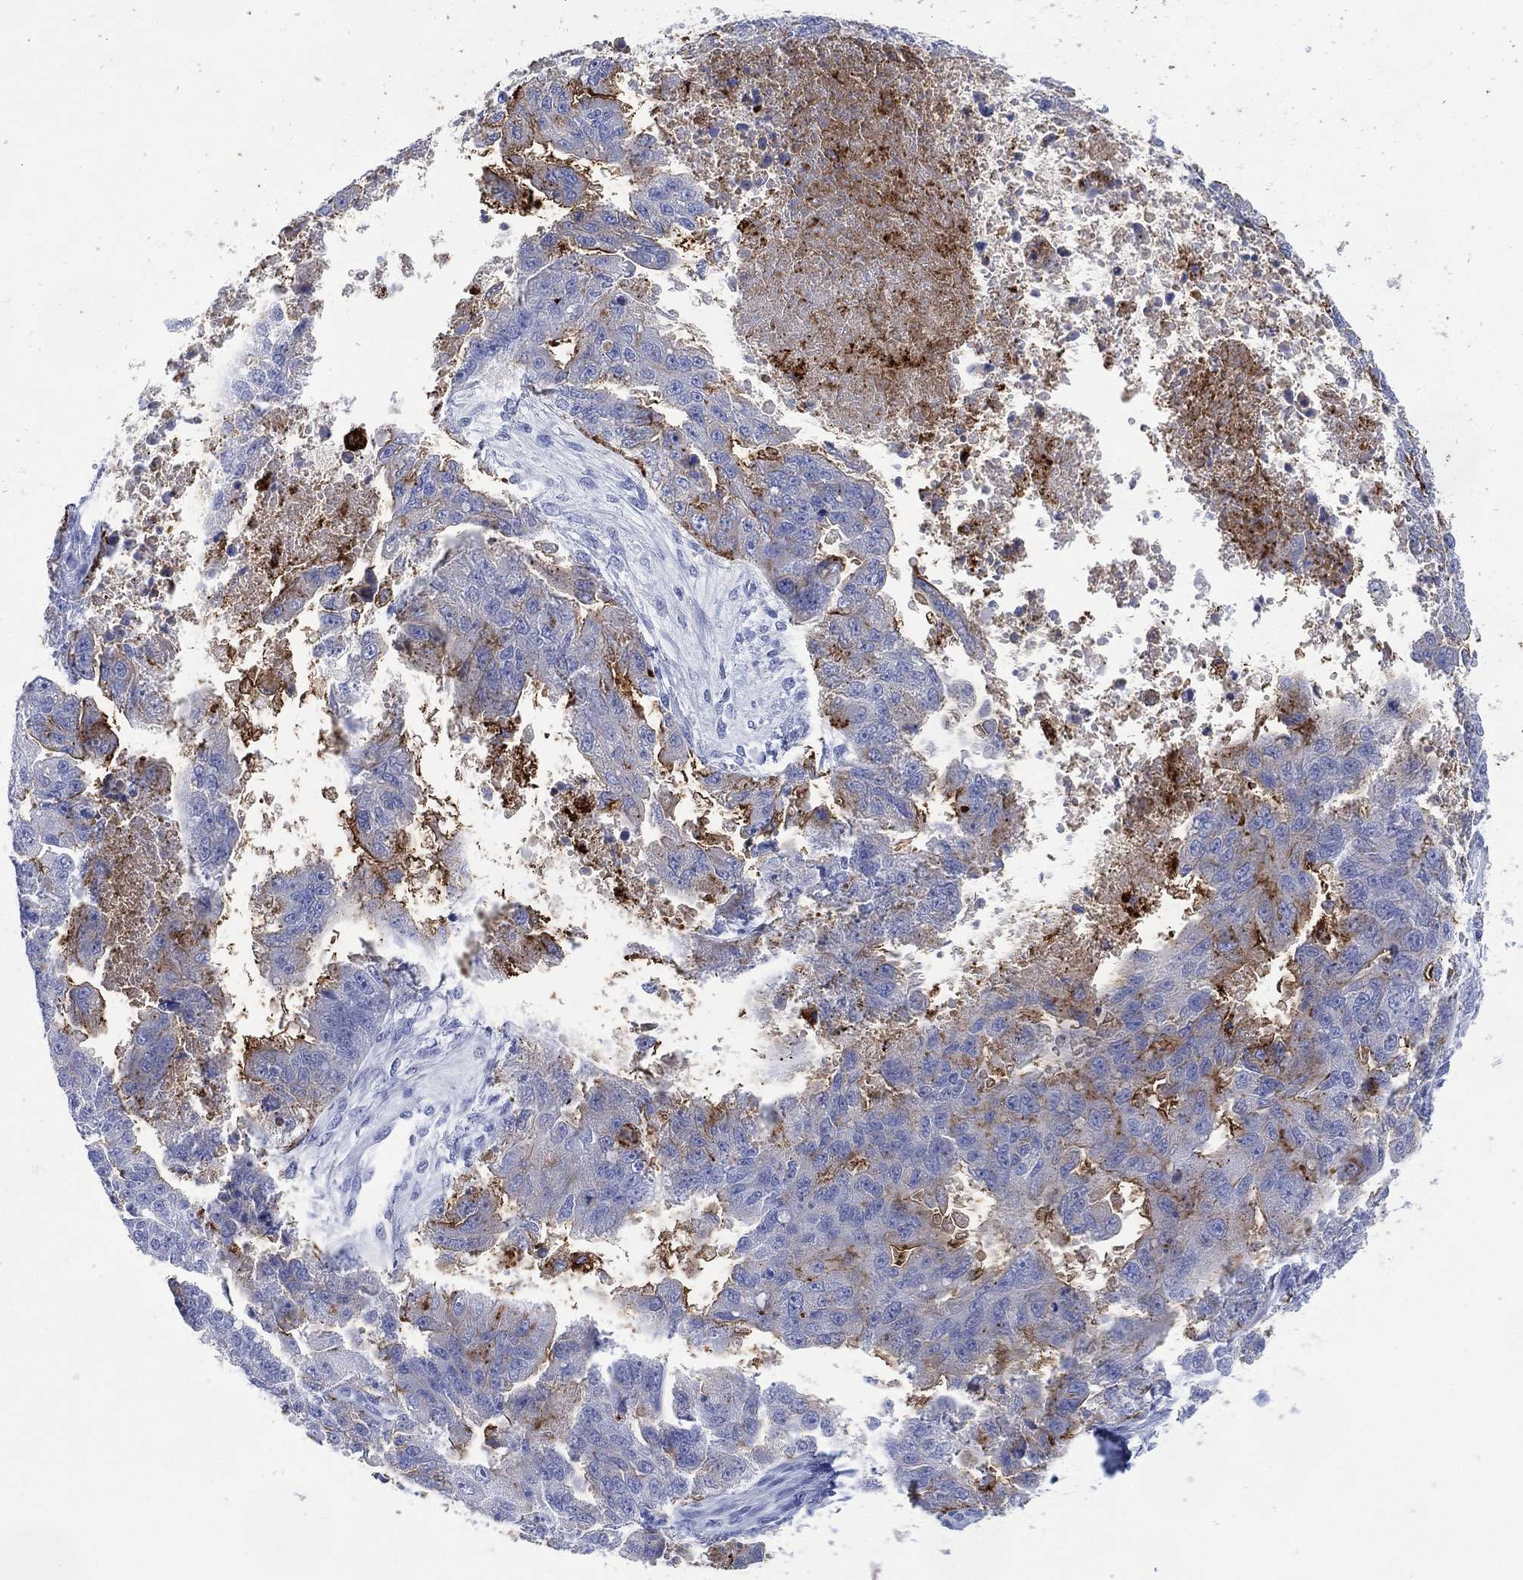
{"staining": {"intensity": "moderate", "quantity": "<25%", "location": "cytoplasmic/membranous"}, "tissue": "ovarian cancer", "cell_type": "Tumor cells", "image_type": "cancer", "snomed": [{"axis": "morphology", "description": "Cystadenocarcinoma, serous, NOS"}, {"axis": "topography", "description": "Ovary"}], "caption": "A micrograph of human ovarian cancer (serous cystadenocarcinoma) stained for a protein demonstrates moderate cytoplasmic/membranous brown staining in tumor cells.", "gene": "DPP4", "patient": {"sex": "female", "age": 58}}